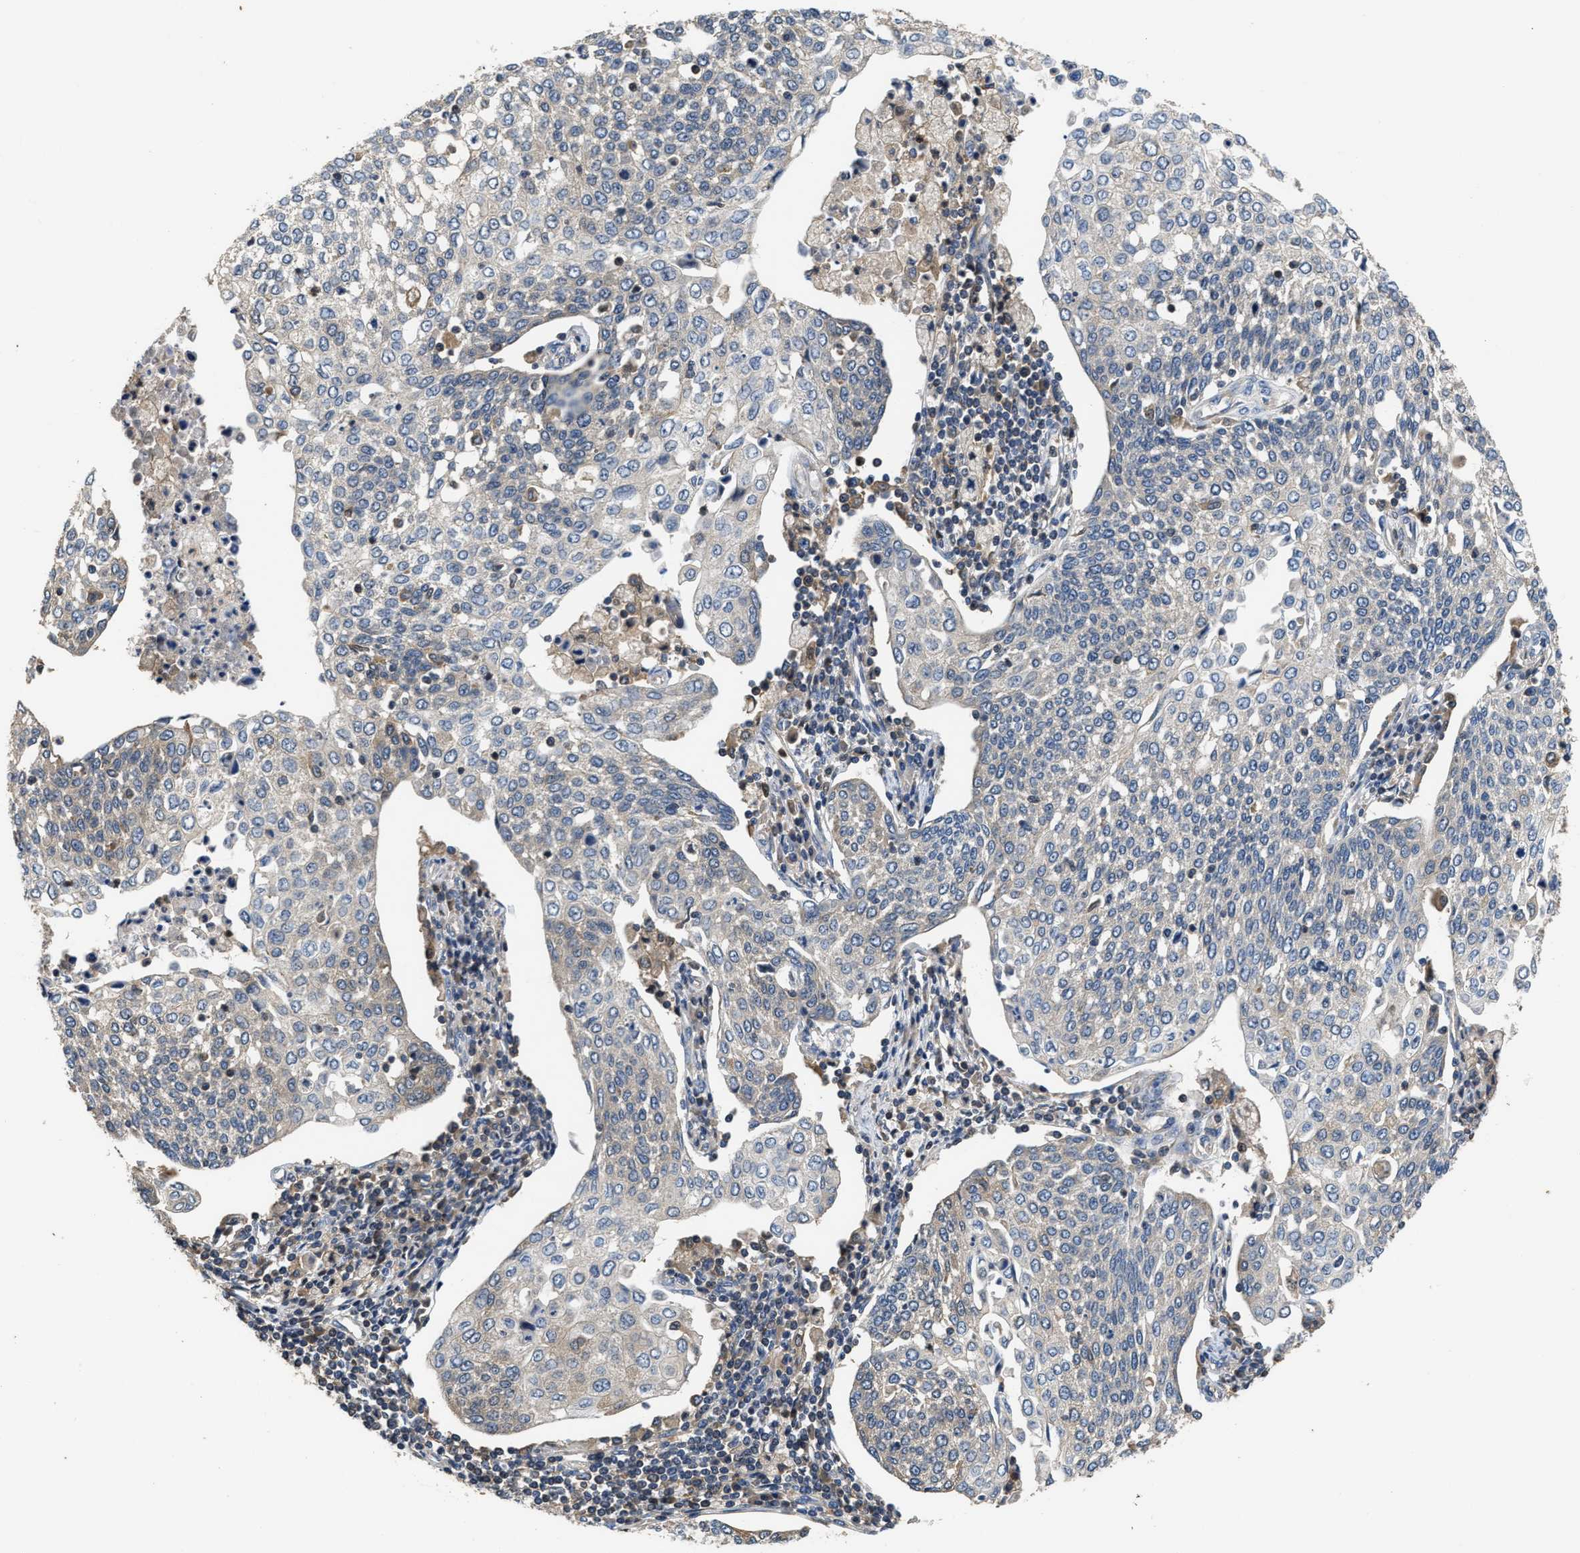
{"staining": {"intensity": "negative", "quantity": "none", "location": "none"}, "tissue": "cervical cancer", "cell_type": "Tumor cells", "image_type": "cancer", "snomed": [{"axis": "morphology", "description": "Squamous cell carcinoma, NOS"}, {"axis": "topography", "description": "Cervix"}], "caption": "The image demonstrates no significant positivity in tumor cells of cervical squamous cell carcinoma. (DAB (3,3'-diaminobenzidine) immunohistochemistry, high magnification).", "gene": "OSTF1", "patient": {"sex": "female", "age": 34}}